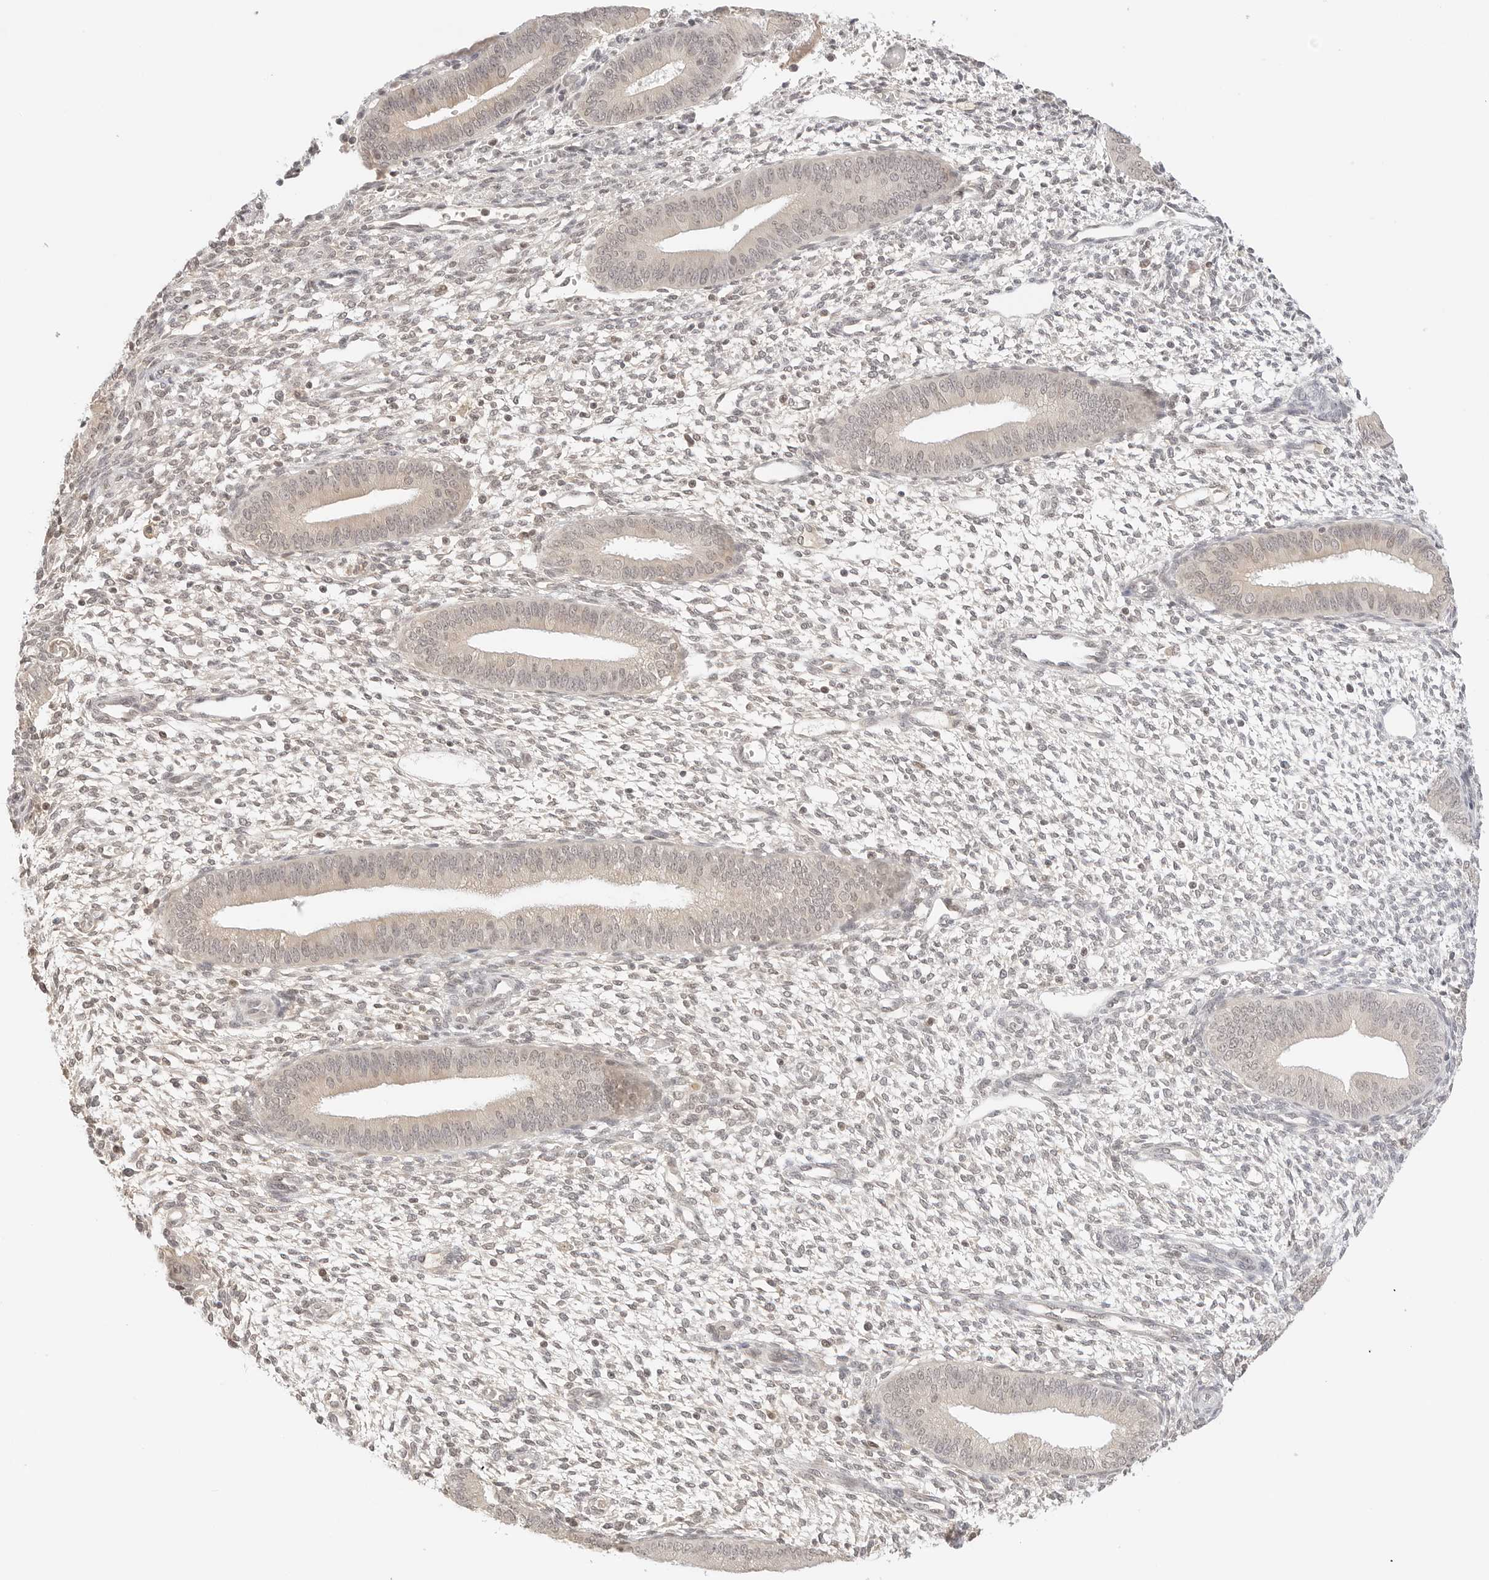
{"staining": {"intensity": "weak", "quantity": "25%-75%", "location": "nuclear"}, "tissue": "endometrium", "cell_type": "Cells in endometrial stroma", "image_type": "normal", "snomed": [{"axis": "morphology", "description": "Normal tissue, NOS"}, {"axis": "topography", "description": "Endometrium"}], "caption": "IHC photomicrograph of unremarkable endometrium stained for a protein (brown), which shows low levels of weak nuclear positivity in about 25%-75% of cells in endometrial stroma.", "gene": "SEPTIN4", "patient": {"sex": "female", "age": 46}}